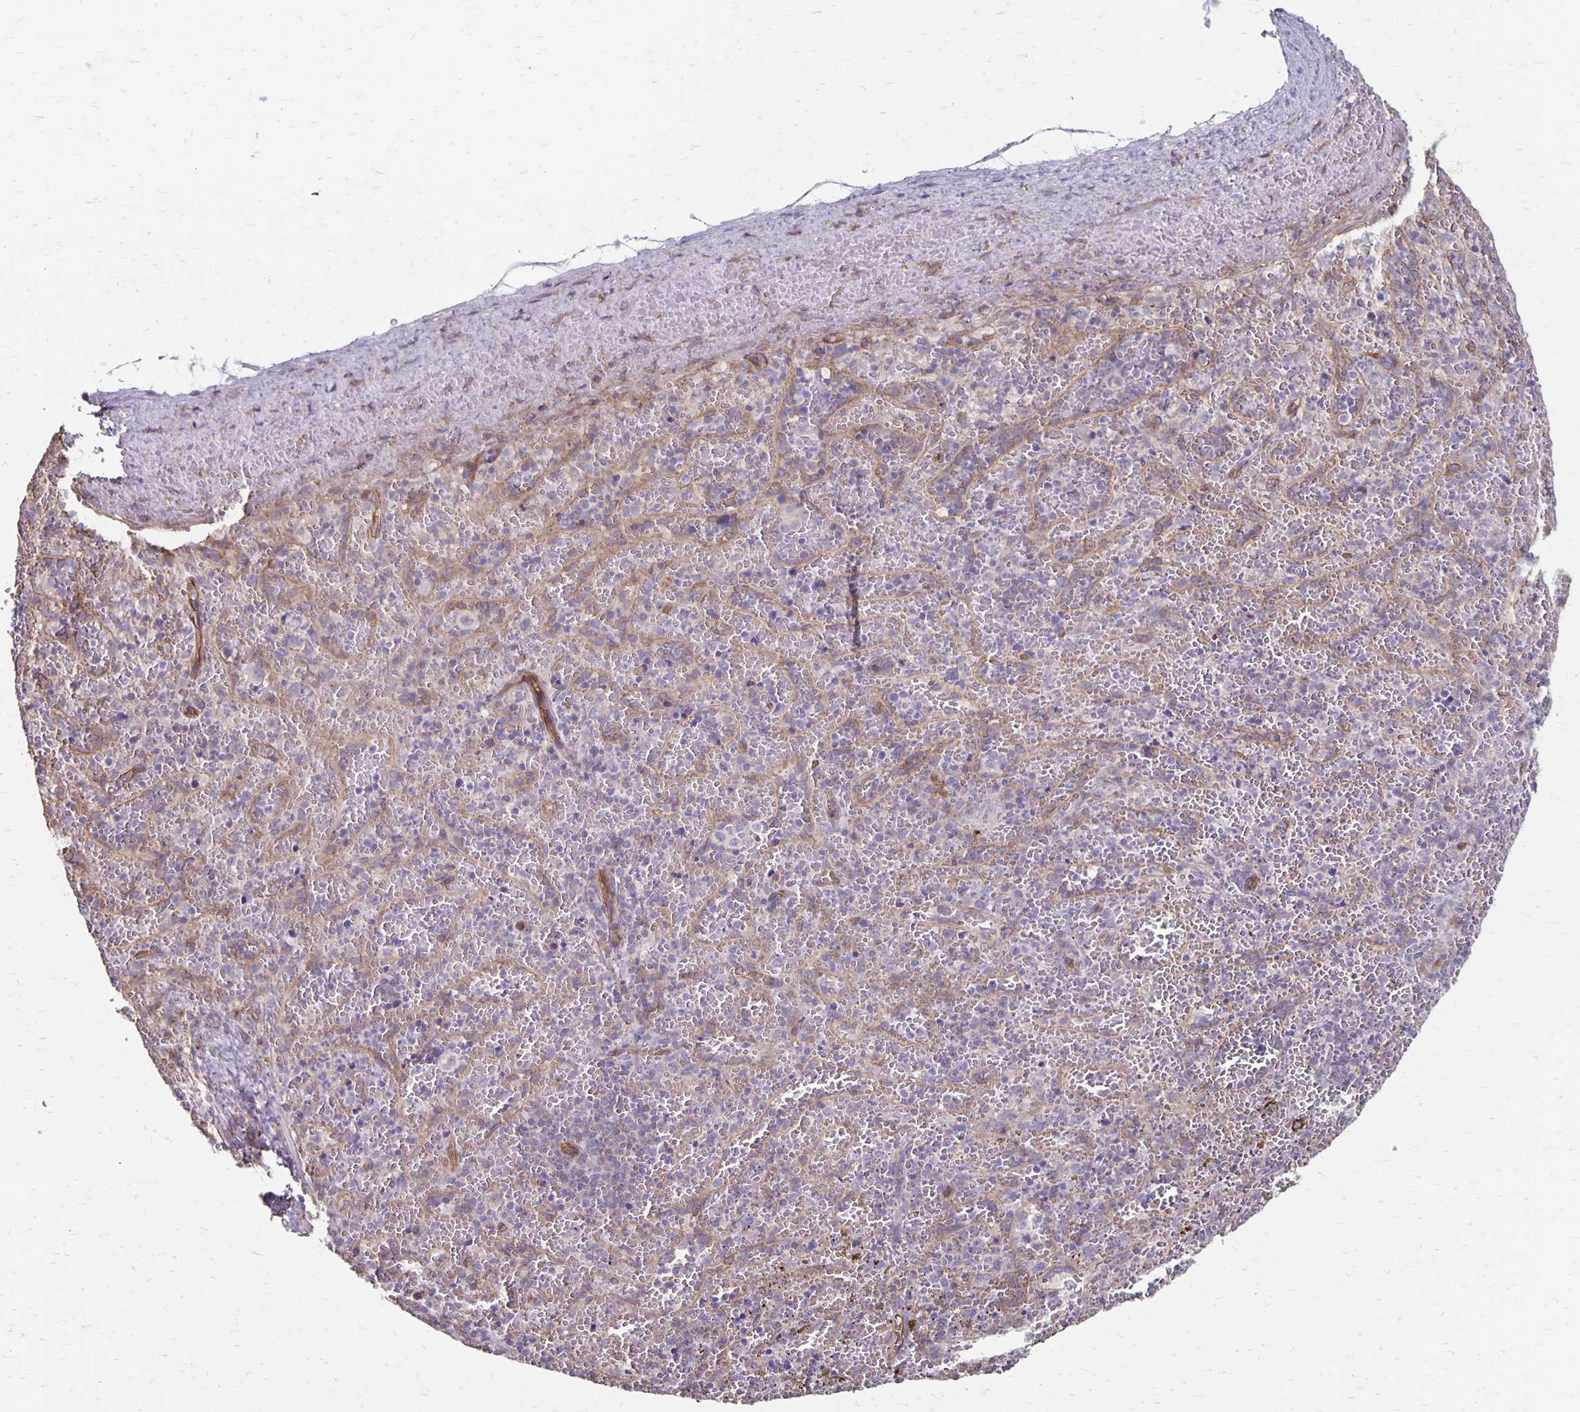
{"staining": {"intensity": "negative", "quantity": "none", "location": "none"}, "tissue": "spleen", "cell_type": "Cells in red pulp", "image_type": "normal", "snomed": [{"axis": "morphology", "description": "Normal tissue, NOS"}, {"axis": "topography", "description": "Spleen"}], "caption": "Histopathology image shows no protein staining in cells in red pulp of benign spleen. (Stains: DAB (3,3'-diaminobenzidine) IHC with hematoxylin counter stain, Microscopy: brightfield microscopy at high magnification).", "gene": "PPP1R3E", "patient": {"sex": "female", "age": 50}}